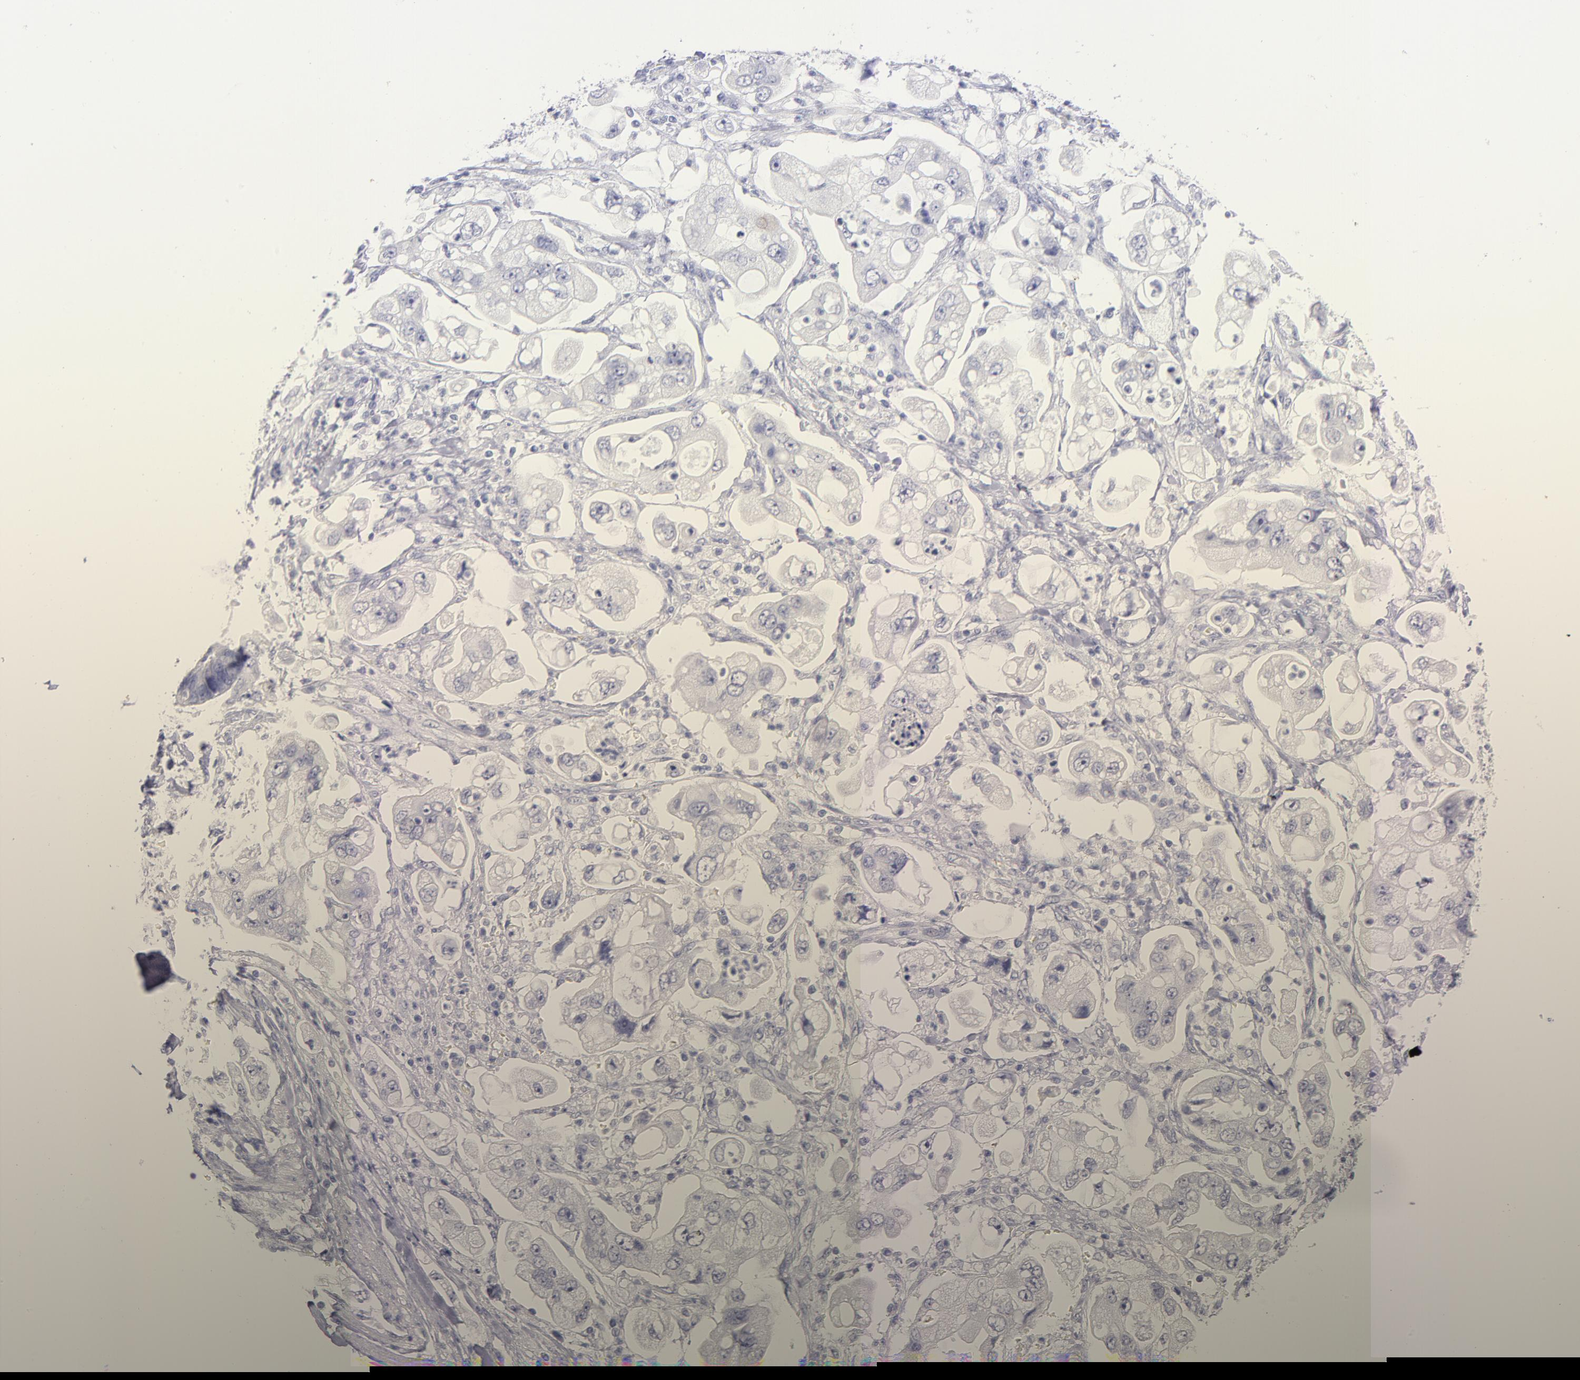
{"staining": {"intensity": "negative", "quantity": "none", "location": "none"}, "tissue": "stomach cancer", "cell_type": "Tumor cells", "image_type": "cancer", "snomed": [{"axis": "morphology", "description": "Adenocarcinoma, NOS"}, {"axis": "topography", "description": "Stomach"}], "caption": "Immunohistochemistry (IHC) photomicrograph of neoplastic tissue: human stomach cancer stained with DAB (3,3'-diaminobenzidine) displays no significant protein positivity in tumor cells.", "gene": "SCGN", "patient": {"sex": "male", "age": 62}}